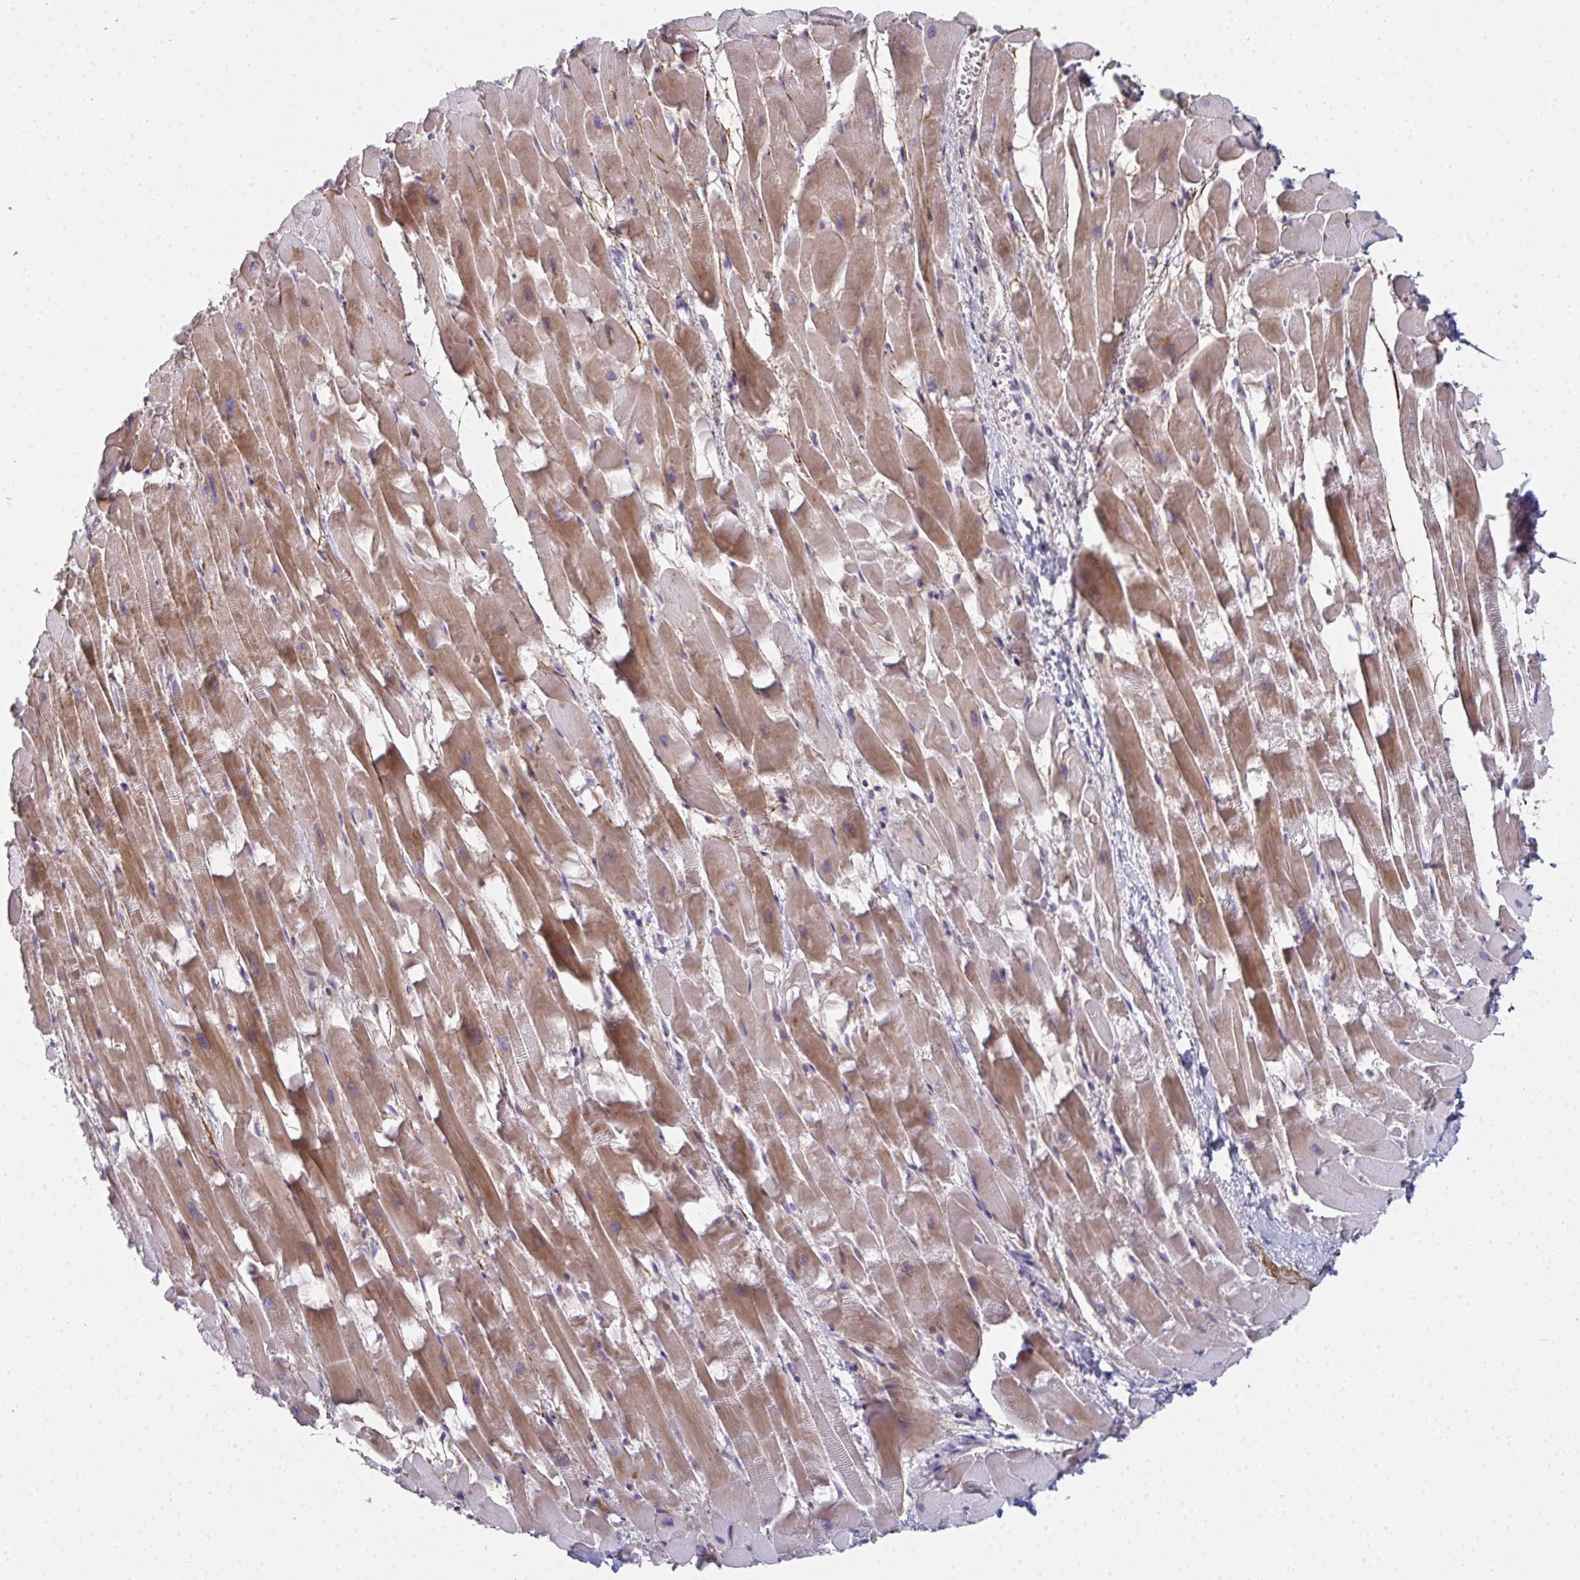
{"staining": {"intensity": "moderate", "quantity": "25%-75%", "location": "cytoplasmic/membranous"}, "tissue": "heart muscle", "cell_type": "Cardiomyocytes", "image_type": "normal", "snomed": [{"axis": "morphology", "description": "Normal tissue, NOS"}, {"axis": "topography", "description": "Heart"}], "caption": "An image showing moderate cytoplasmic/membranous staining in approximately 25%-75% of cardiomyocytes in unremarkable heart muscle, as visualized by brown immunohistochemical staining.", "gene": "A1CF", "patient": {"sex": "male", "age": 37}}